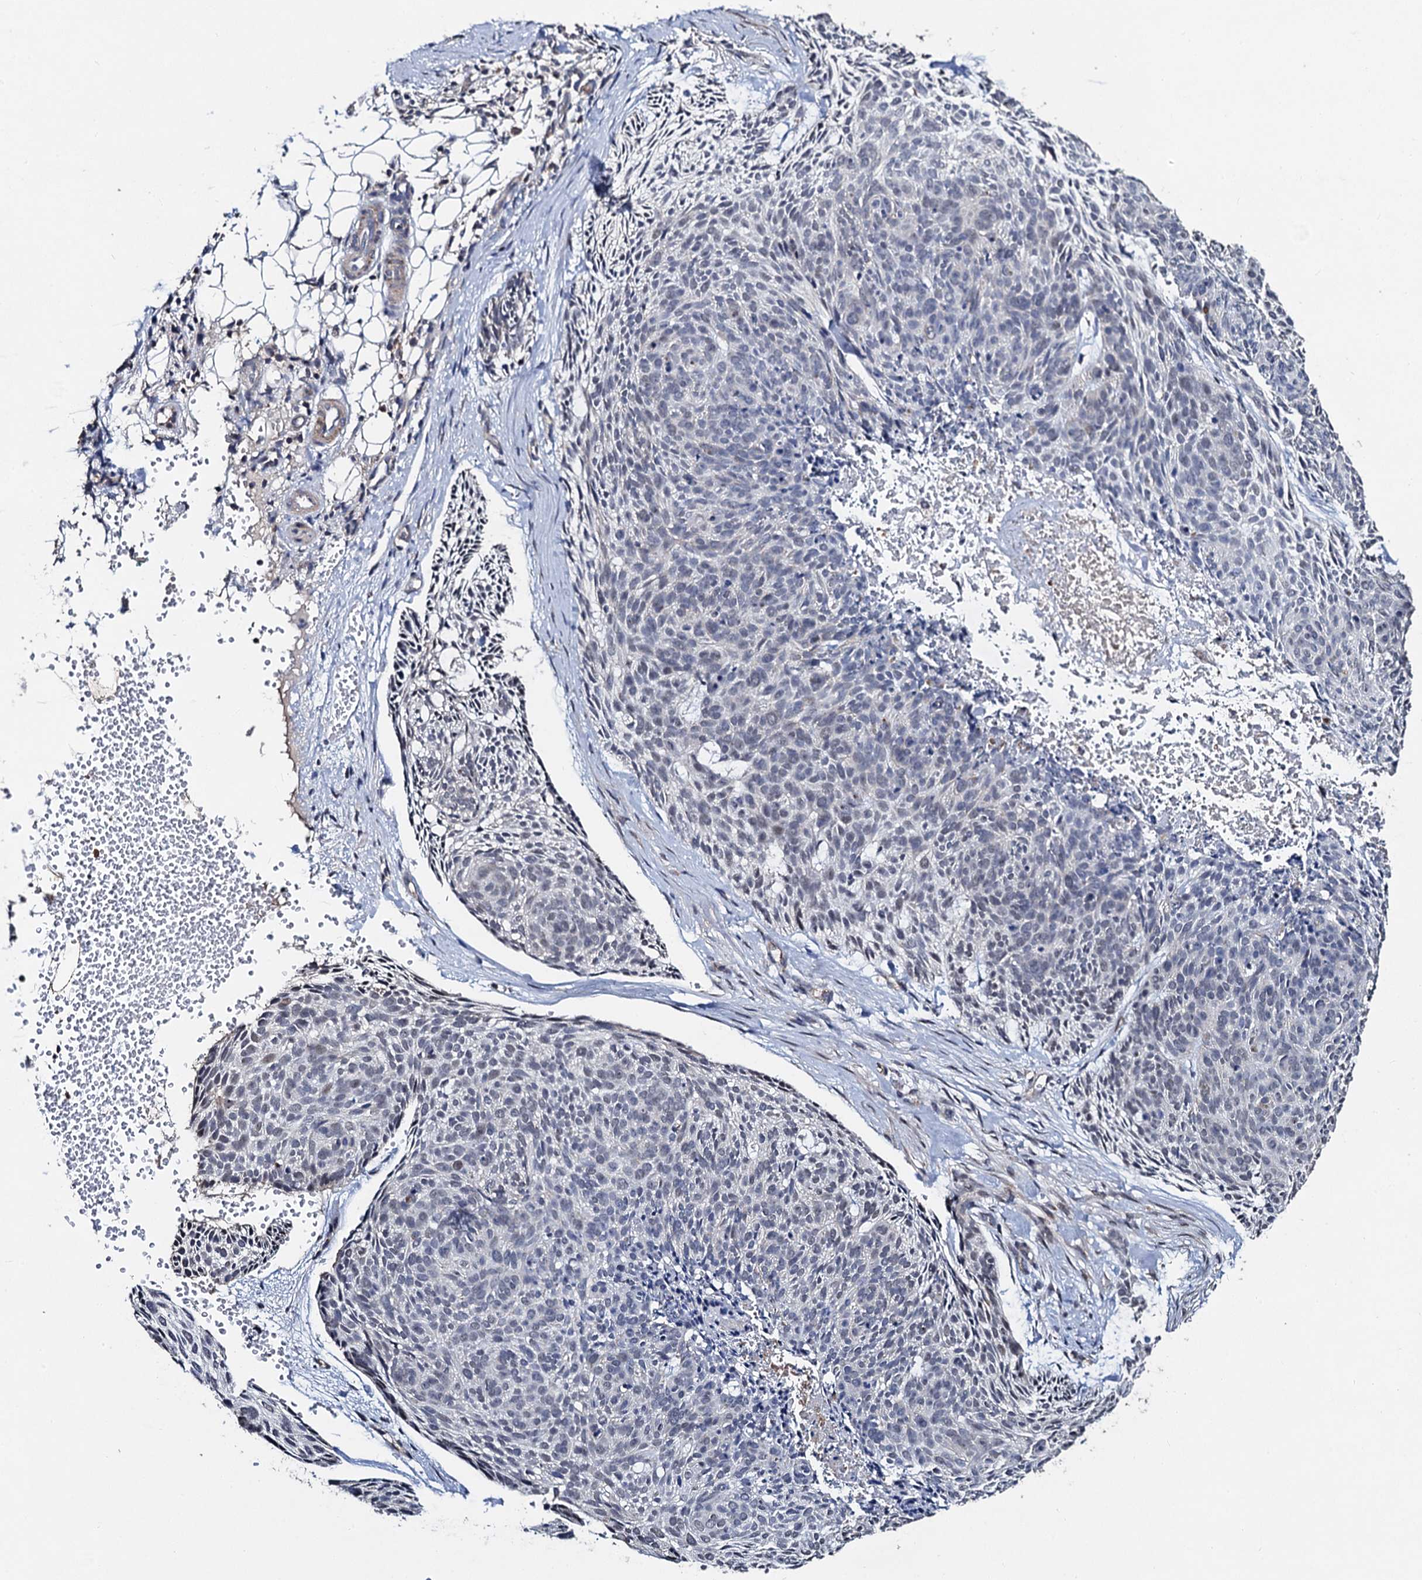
{"staining": {"intensity": "negative", "quantity": "none", "location": "none"}, "tissue": "skin cancer", "cell_type": "Tumor cells", "image_type": "cancer", "snomed": [{"axis": "morphology", "description": "Normal tissue, NOS"}, {"axis": "morphology", "description": "Basal cell carcinoma"}, {"axis": "topography", "description": "Skin"}], "caption": "DAB (3,3'-diaminobenzidine) immunohistochemical staining of basal cell carcinoma (skin) shows no significant positivity in tumor cells.", "gene": "PPTC7", "patient": {"sex": "male", "age": 66}}